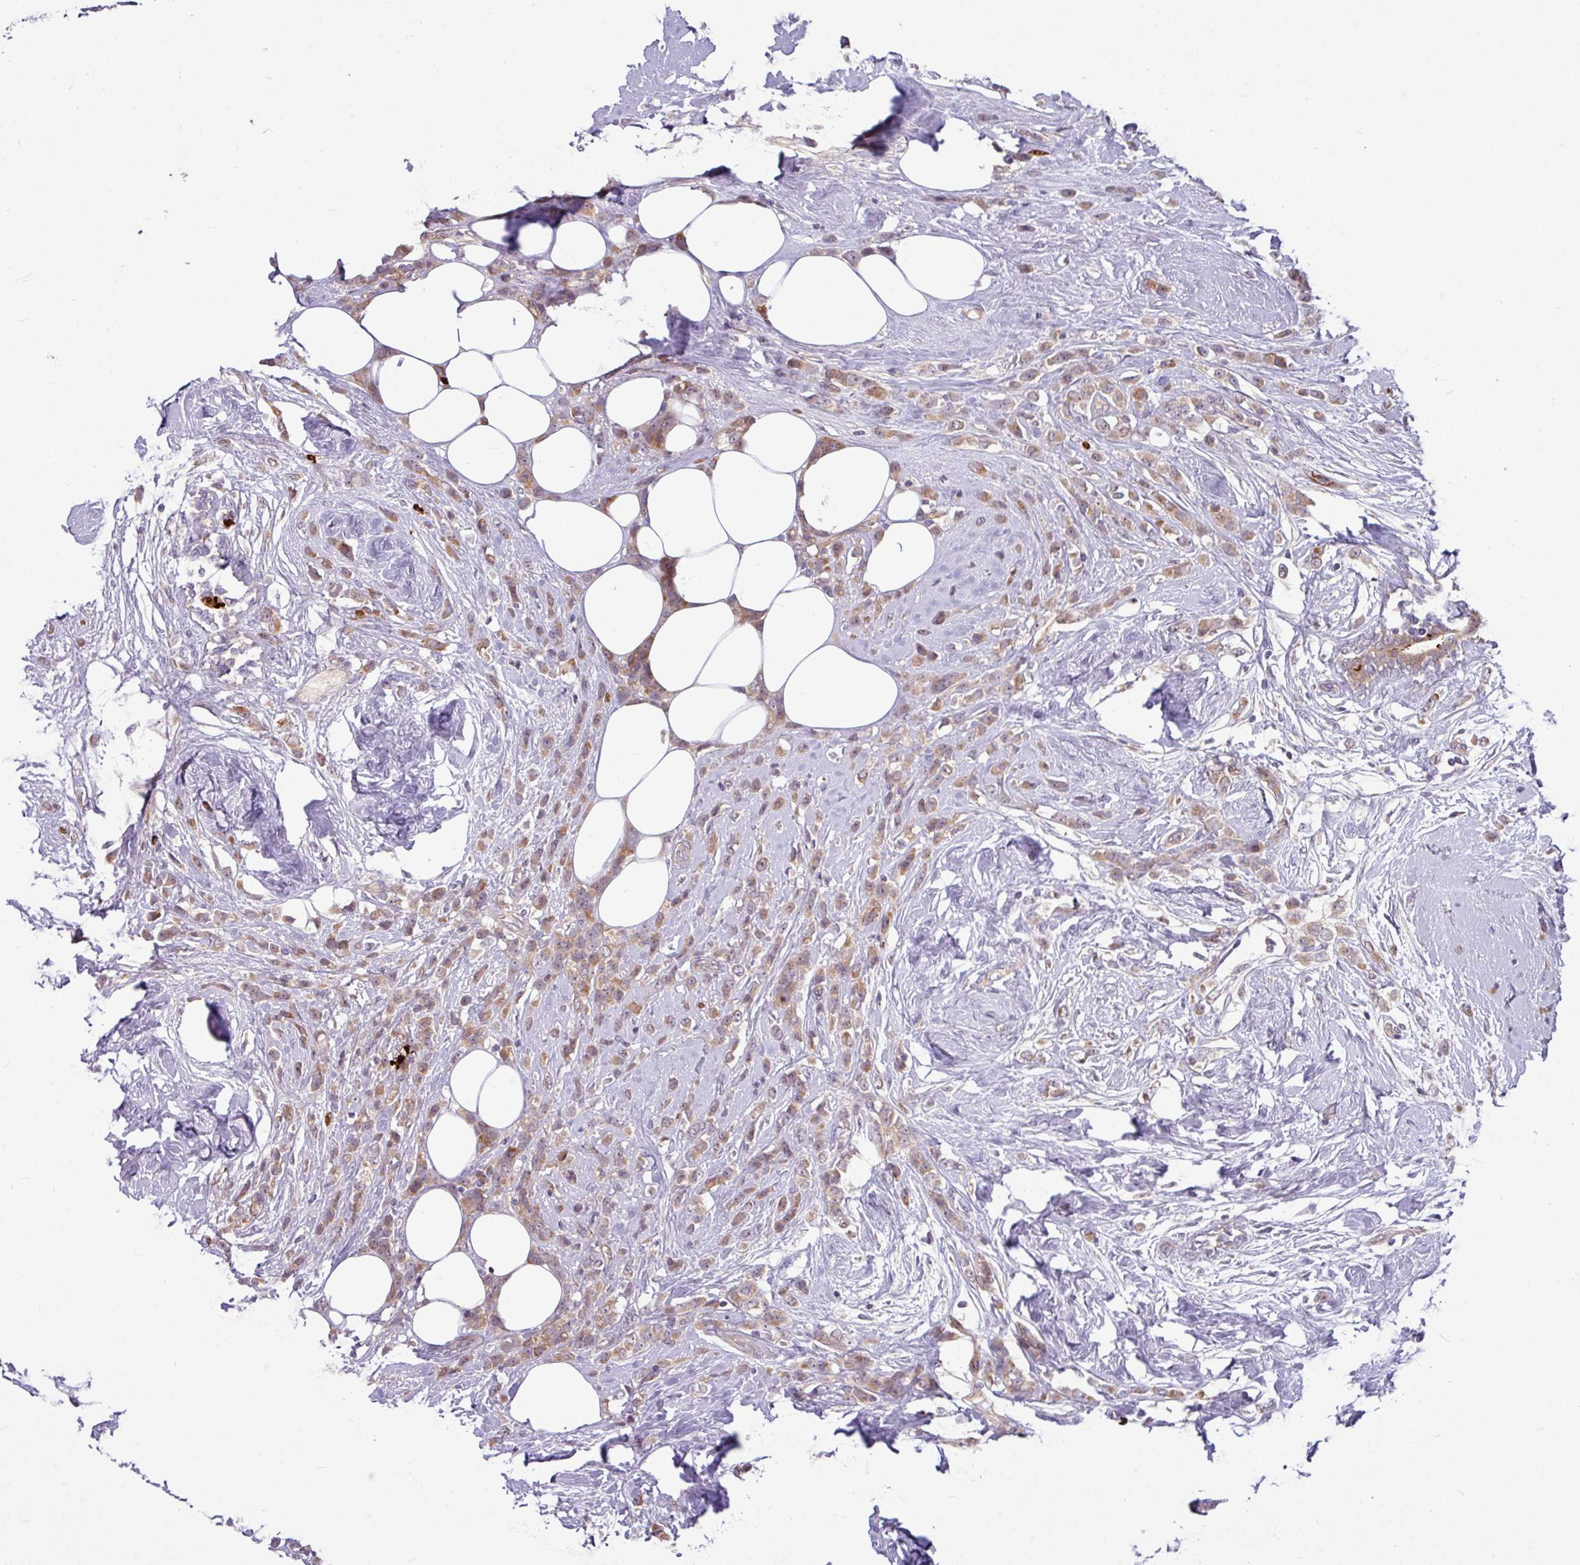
{"staining": {"intensity": "weak", "quantity": ">75%", "location": "cytoplasmic/membranous"}, "tissue": "breast cancer", "cell_type": "Tumor cells", "image_type": "cancer", "snomed": [{"axis": "morphology", "description": "Duct carcinoma"}, {"axis": "topography", "description": "Breast"}], "caption": "Breast invasive ductal carcinoma tissue displays weak cytoplasmic/membranous positivity in about >75% of tumor cells The staining is performed using DAB brown chromogen to label protein expression. The nuclei are counter-stained blue using hematoxylin.", "gene": "B4GALNT4", "patient": {"sex": "female", "age": 80}}